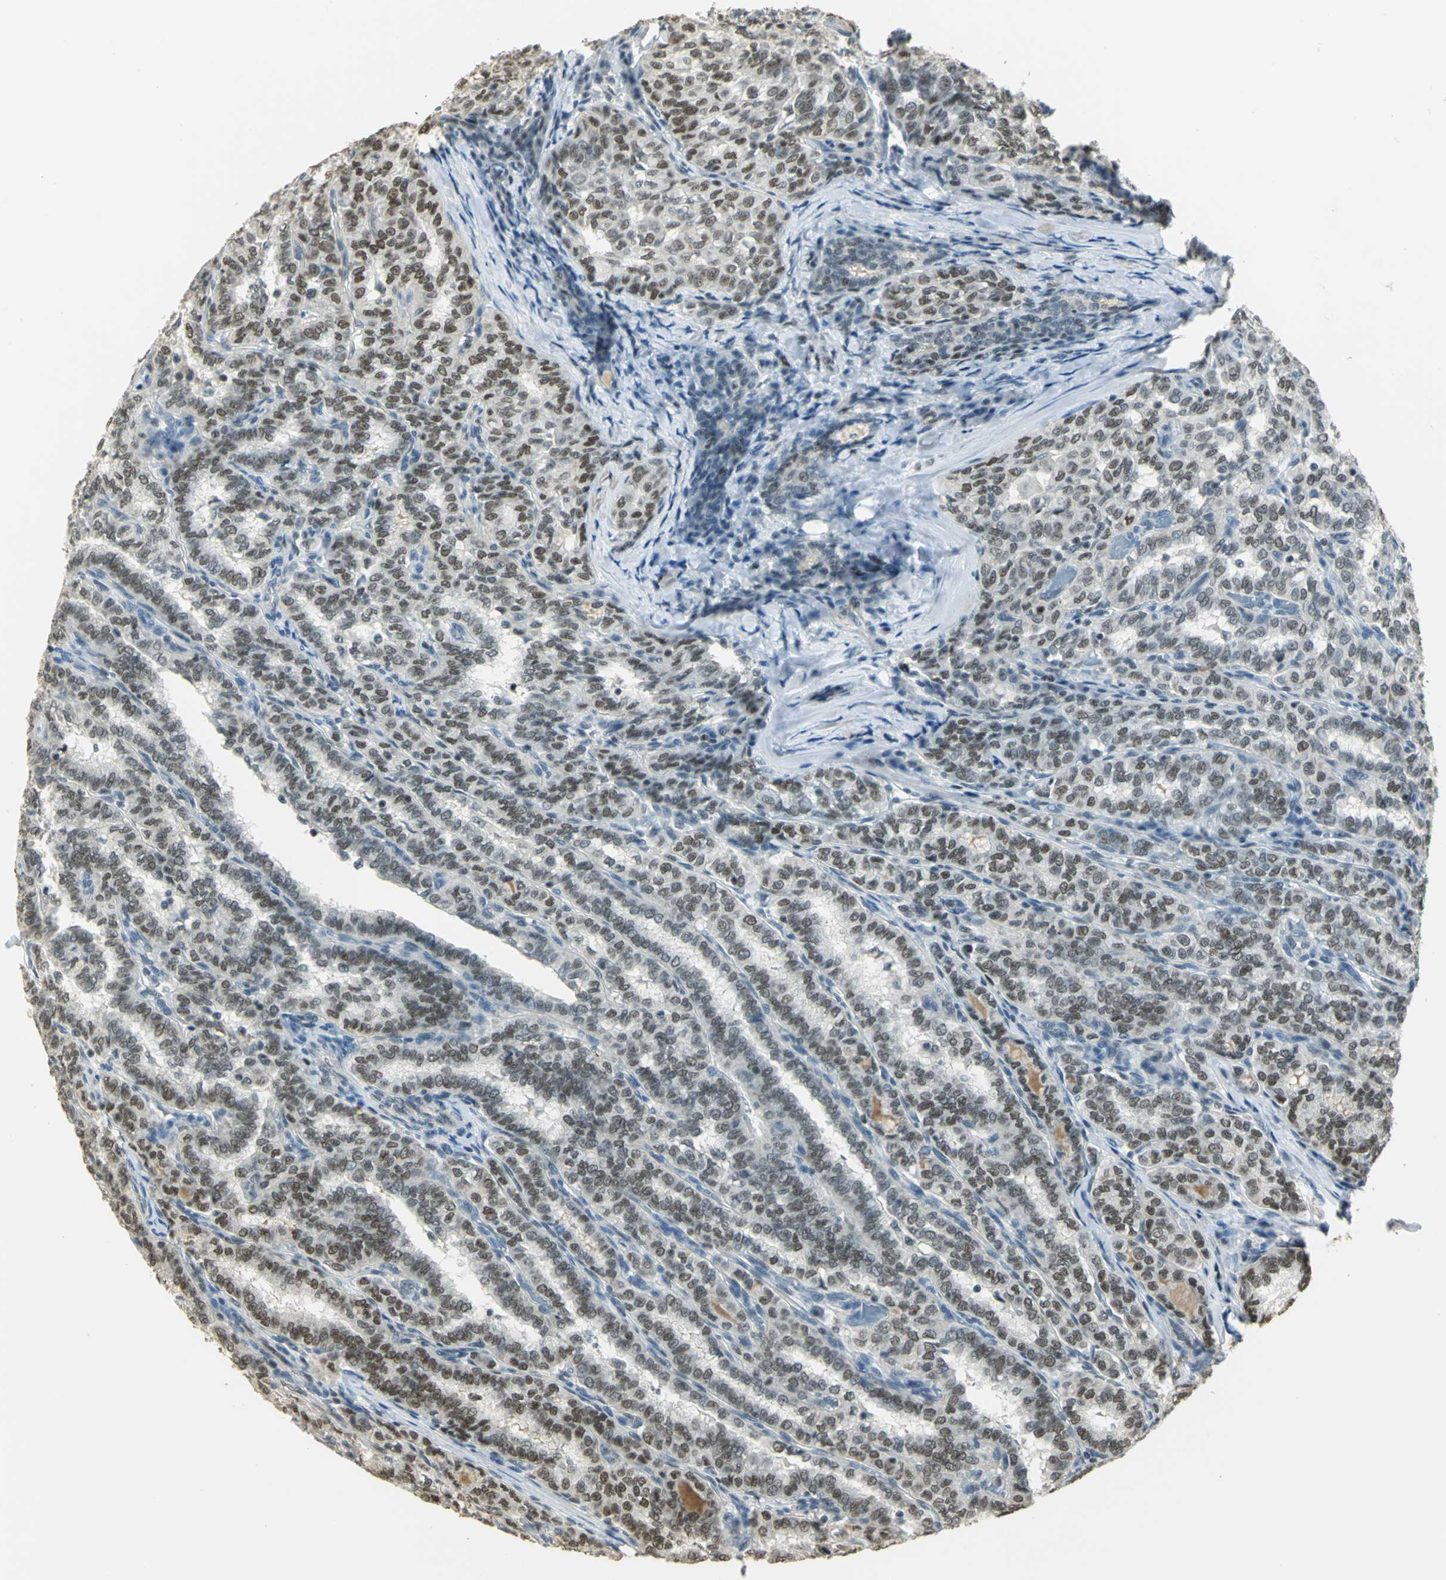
{"staining": {"intensity": "moderate", "quantity": ">75%", "location": "nuclear"}, "tissue": "thyroid cancer", "cell_type": "Tumor cells", "image_type": "cancer", "snomed": [{"axis": "morphology", "description": "Papillary adenocarcinoma, NOS"}, {"axis": "topography", "description": "Thyroid gland"}], "caption": "IHC of human thyroid cancer (papillary adenocarcinoma) displays medium levels of moderate nuclear expression in about >75% of tumor cells.", "gene": "ELF1", "patient": {"sex": "female", "age": 30}}